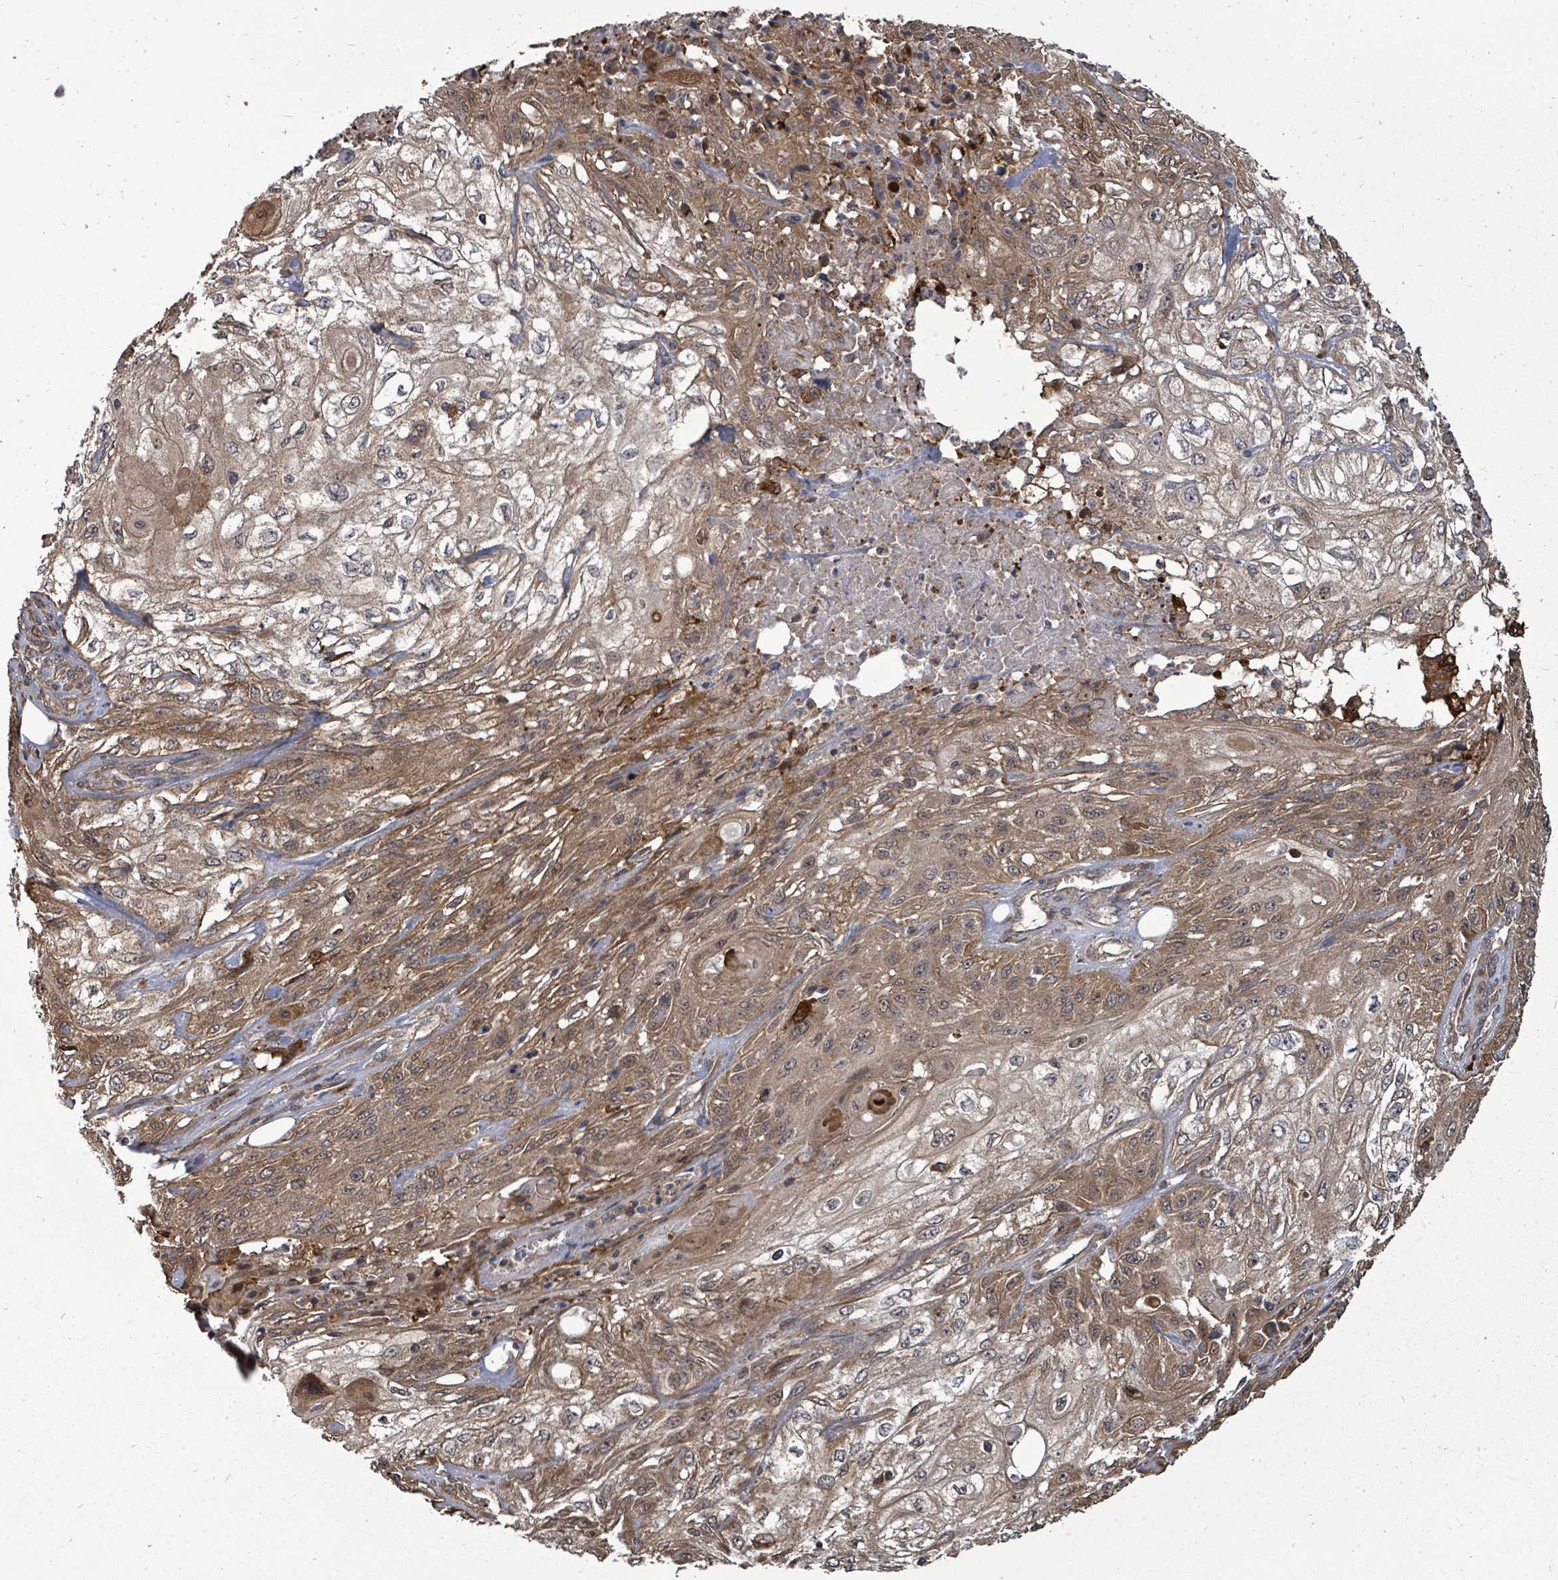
{"staining": {"intensity": "moderate", "quantity": ">75%", "location": "cytoplasmic/membranous"}, "tissue": "skin cancer", "cell_type": "Tumor cells", "image_type": "cancer", "snomed": [{"axis": "morphology", "description": "Squamous cell carcinoma, NOS"}, {"axis": "morphology", "description": "Squamous cell carcinoma, metastatic, NOS"}, {"axis": "topography", "description": "Skin"}, {"axis": "topography", "description": "Lymph node"}], "caption": "Immunohistochemistry of human skin squamous cell carcinoma shows medium levels of moderate cytoplasmic/membranous expression in about >75% of tumor cells. (Brightfield microscopy of DAB IHC at high magnification).", "gene": "EIF3C", "patient": {"sex": "male", "age": 75}}